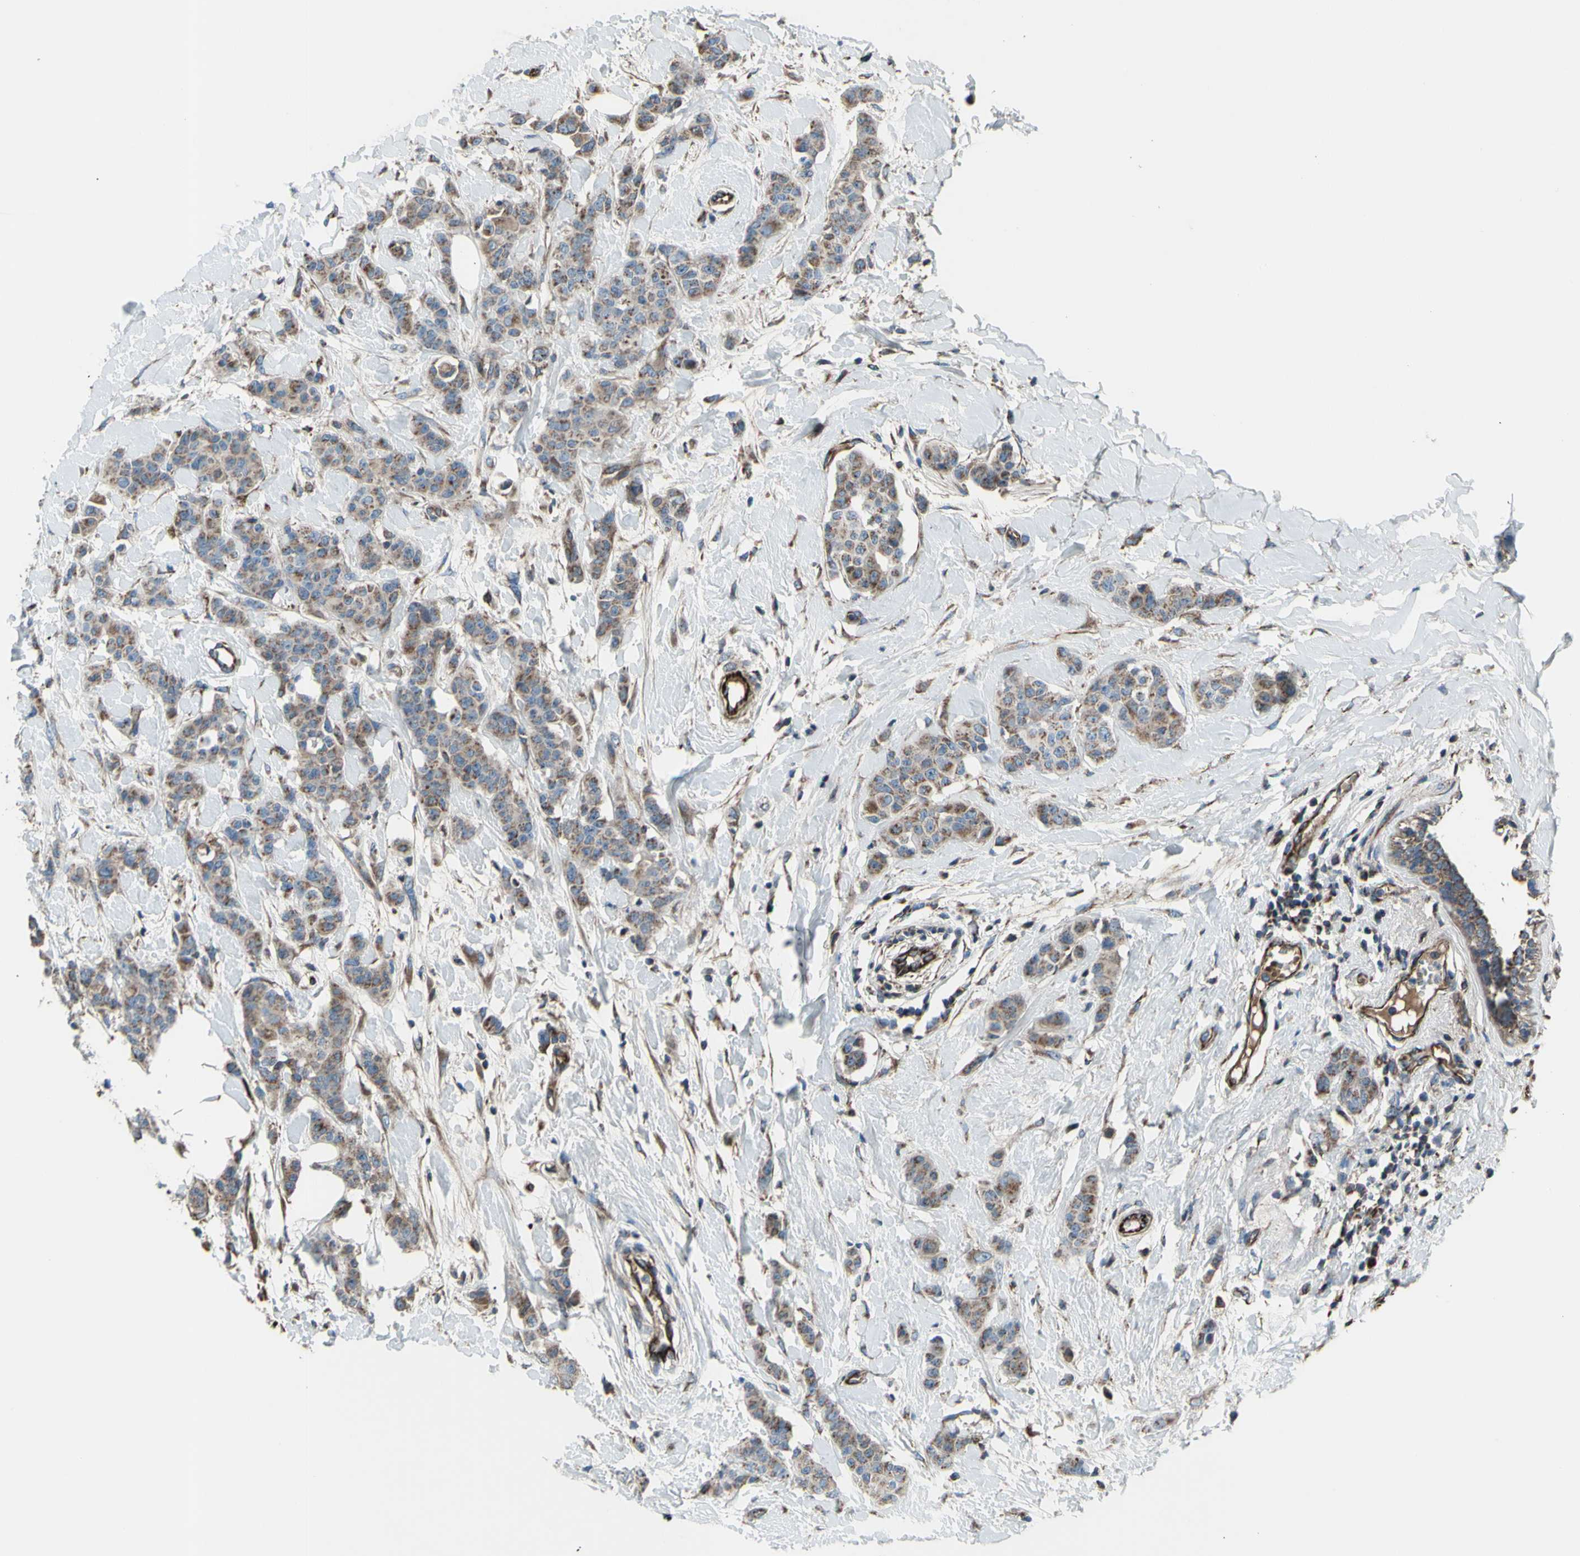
{"staining": {"intensity": "moderate", "quantity": ">75%", "location": "cytoplasmic/membranous"}, "tissue": "breast cancer", "cell_type": "Tumor cells", "image_type": "cancer", "snomed": [{"axis": "morphology", "description": "Normal tissue, NOS"}, {"axis": "morphology", "description": "Duct carcinoma"}, {"axis": "topography", "description": "Breast"}], "caption": "An IHC image of tumor tissue is shown. Protein staining in brown shows moderate cytoplasmic/membranous positivity in breast cancer (invasive ductal carcinoma) within tumor cells.", "gene": "EMC7", "patient": {"sex": "female", "age": 40}}